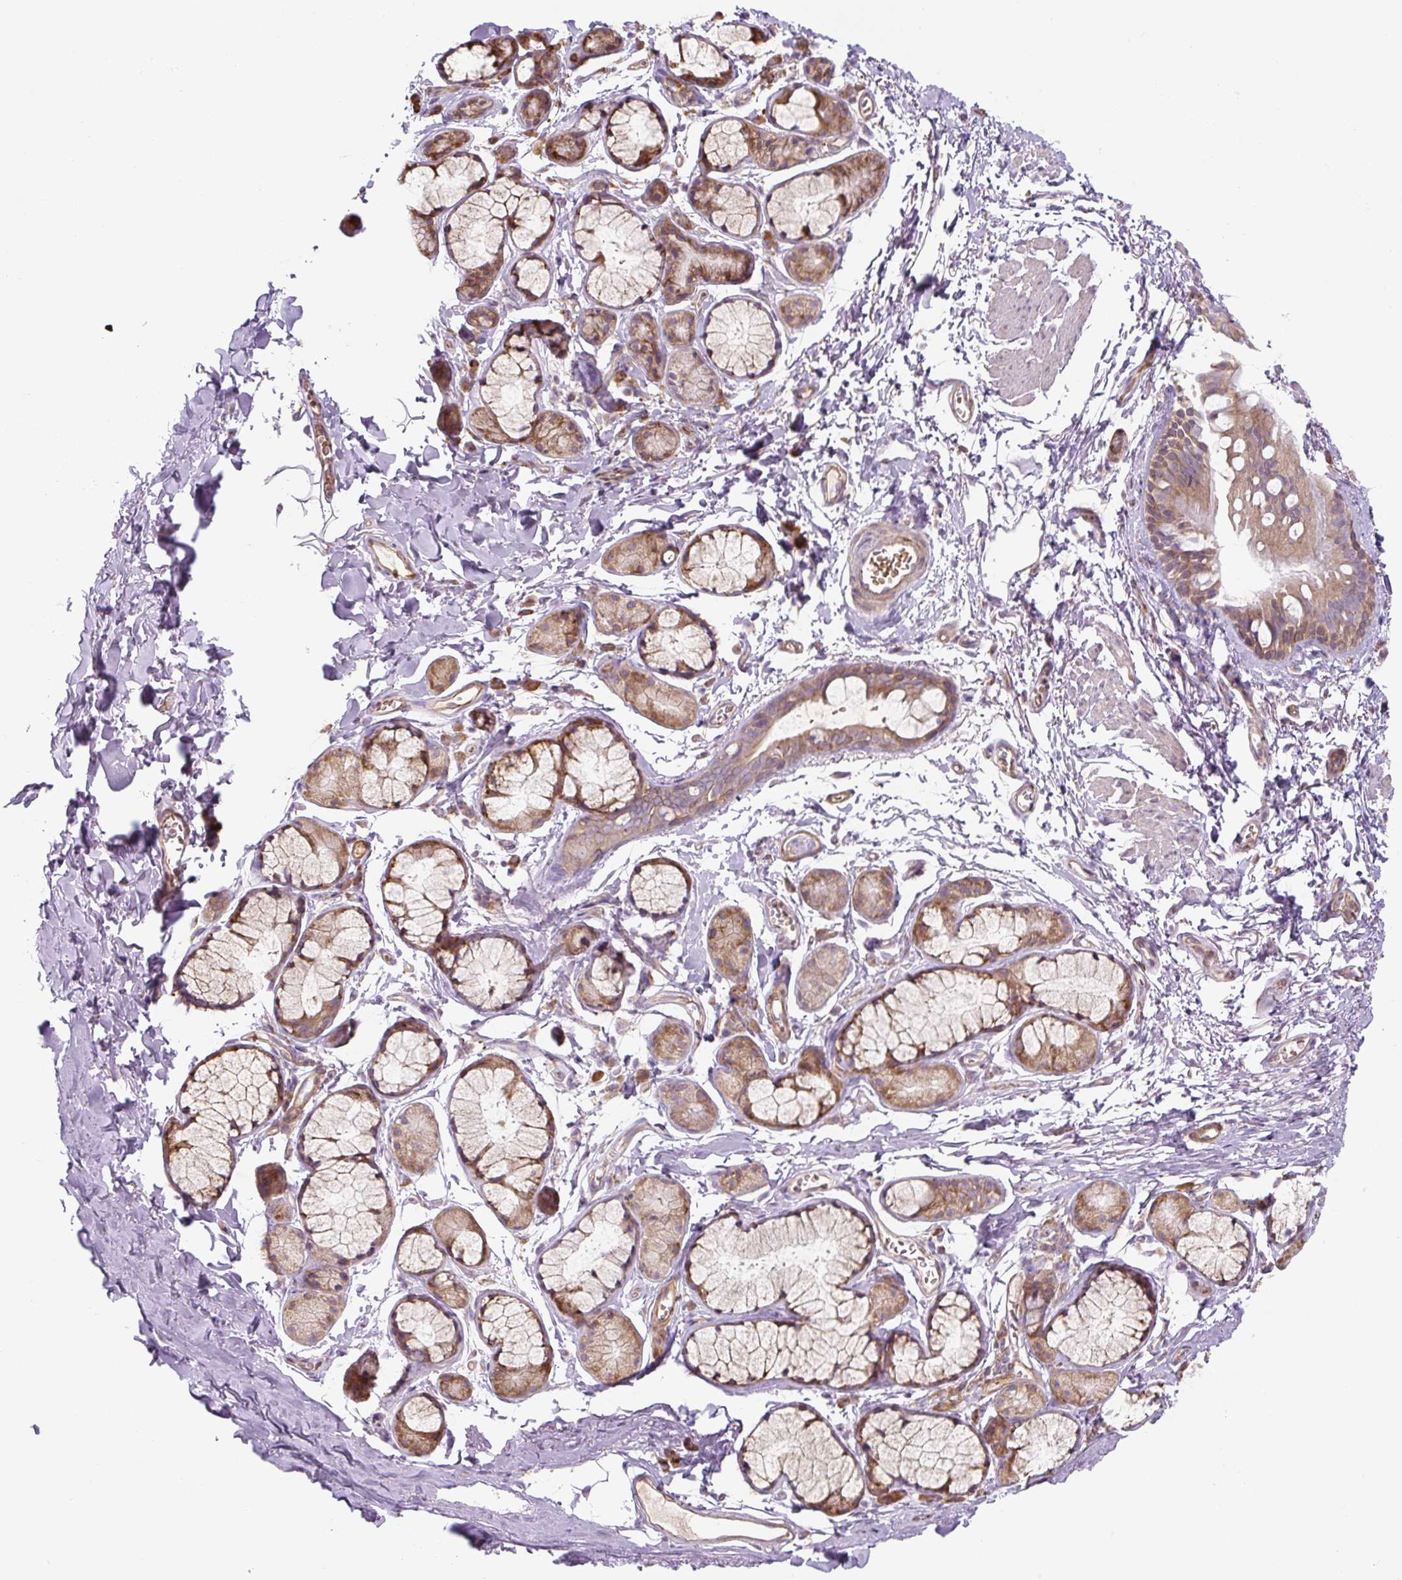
{"staining": {"intensity": "moderate", "quantity": ">75%", "location": "cytoplasmic/membranous"}, "tissue": "soft tissue", "cell_type": "Chondrocytes", "image_type": "normal", "snomed": [{"axis": "morphology", "description": "Normal tissue, NOS"}, {"axis": "topography", "description": "Cartilage tissue"}, {"axis": "topography", "description": "Bronchus"}, {"axis": "topography", "description": "Peripheral nerve tissue"}], "caption": "Immunohistochemical staining of normal human soft tissue shows >75% levels of moderate cytoplasmic/membranous protein expression in about >75% of chondrocytes.", "gene": "RASA1", "patient": {"sex": "female", "age": 59}}